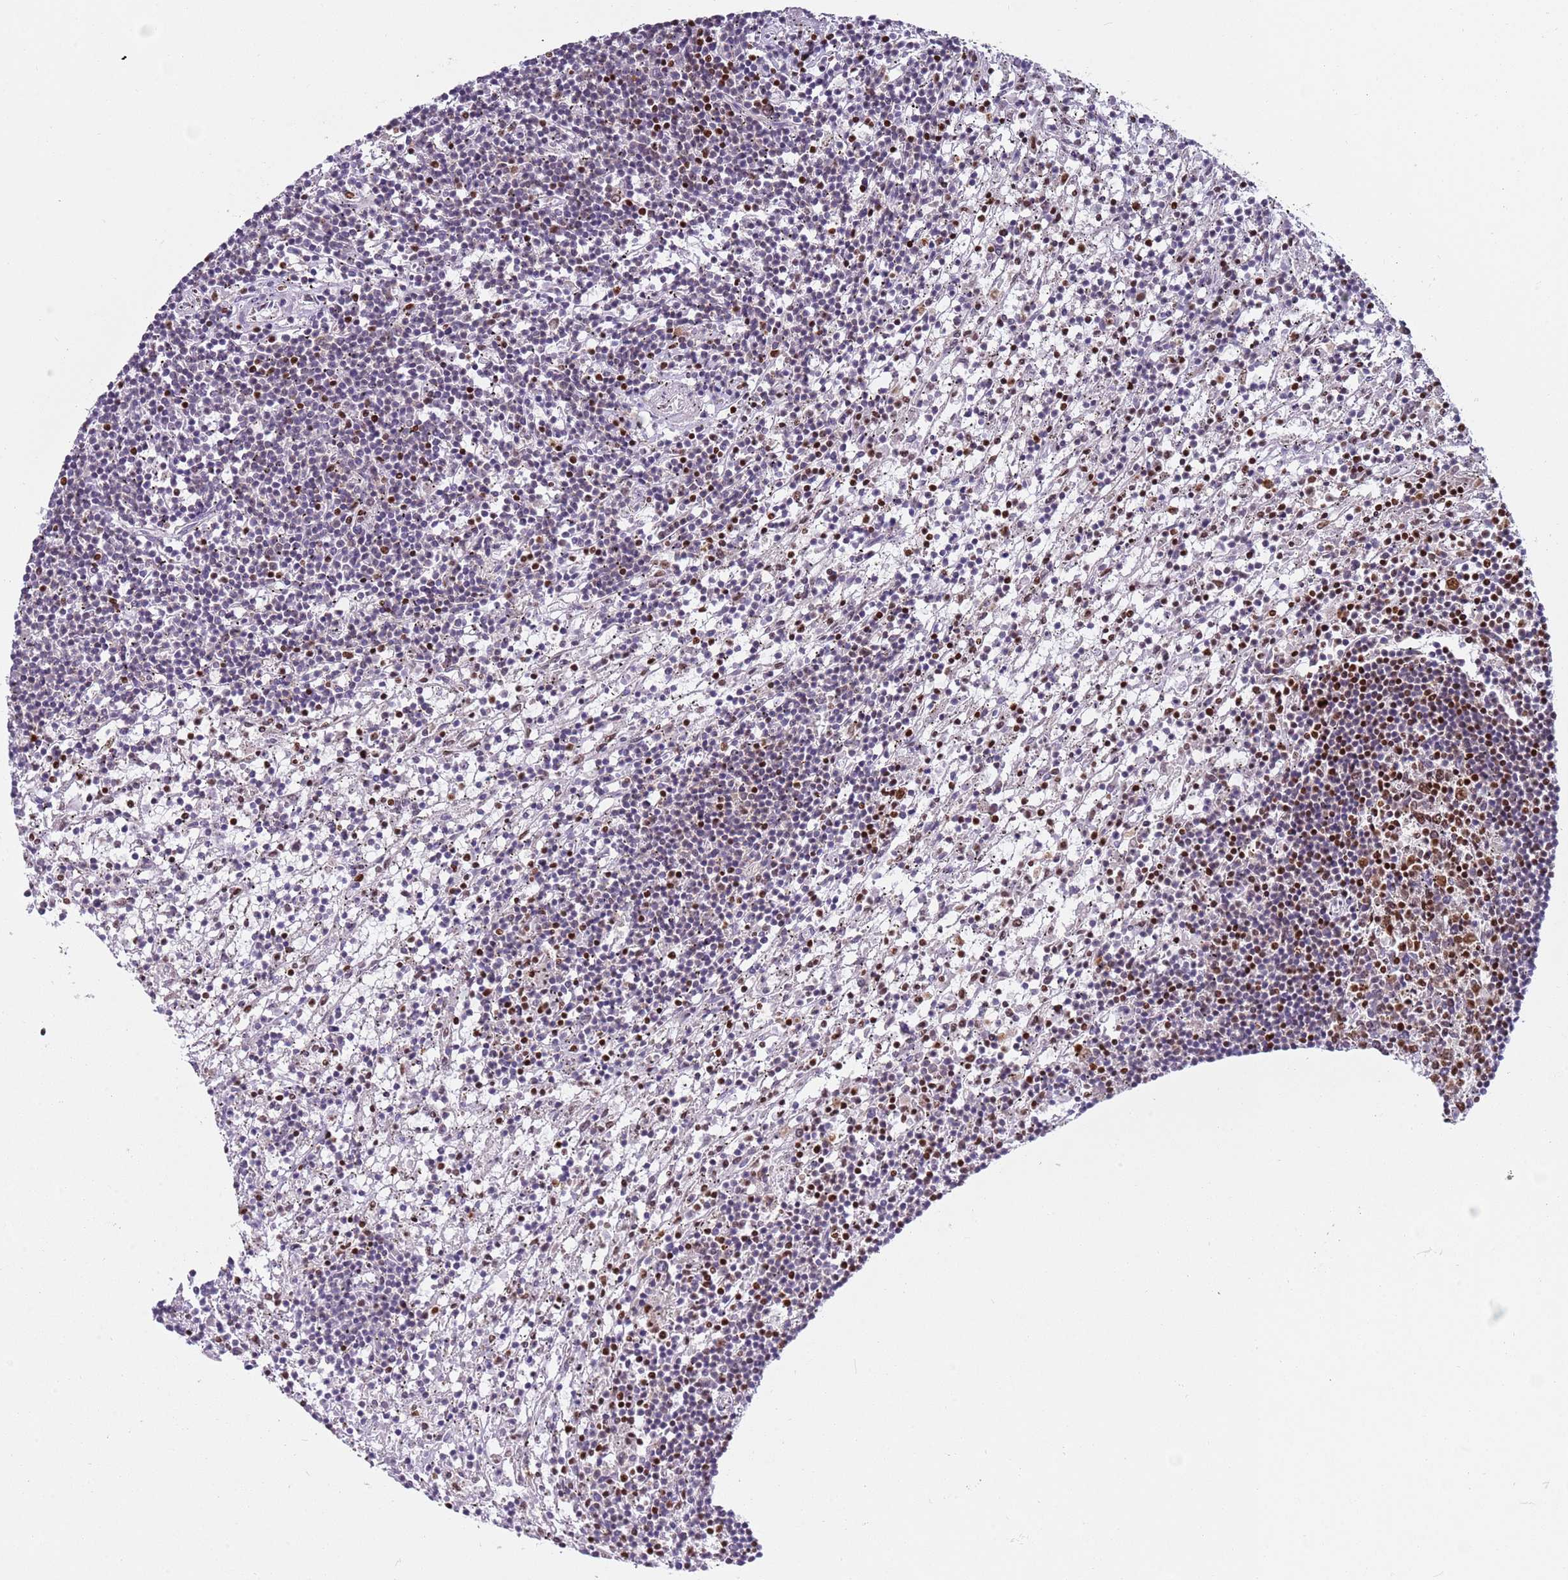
{"staining": {"intensity": "strong", "quantity": "<25%", "location": "nuclear"}, "tissue": "lymphoma", "cell_type": "Tumor cells", "image_type": "cancer", "snomed": [{"axis": "morphology", "description": "Malignant lymphoma, non-Hodgkin's type, Low grade"}, {"axis": "topography", "description": "Spleen"}], "caption": "Immunohistochemistry (IHC) of low-grade malignant lymphoma, non-Hodgkin's type displays medium levels of strong nuclear positivity in approximately <25% of tumor cells. The protein is shown in brown color, while the nuclei are stained blue.", "gene": "SLC25A32", "patient": {"sex": "male", "age": 76}}